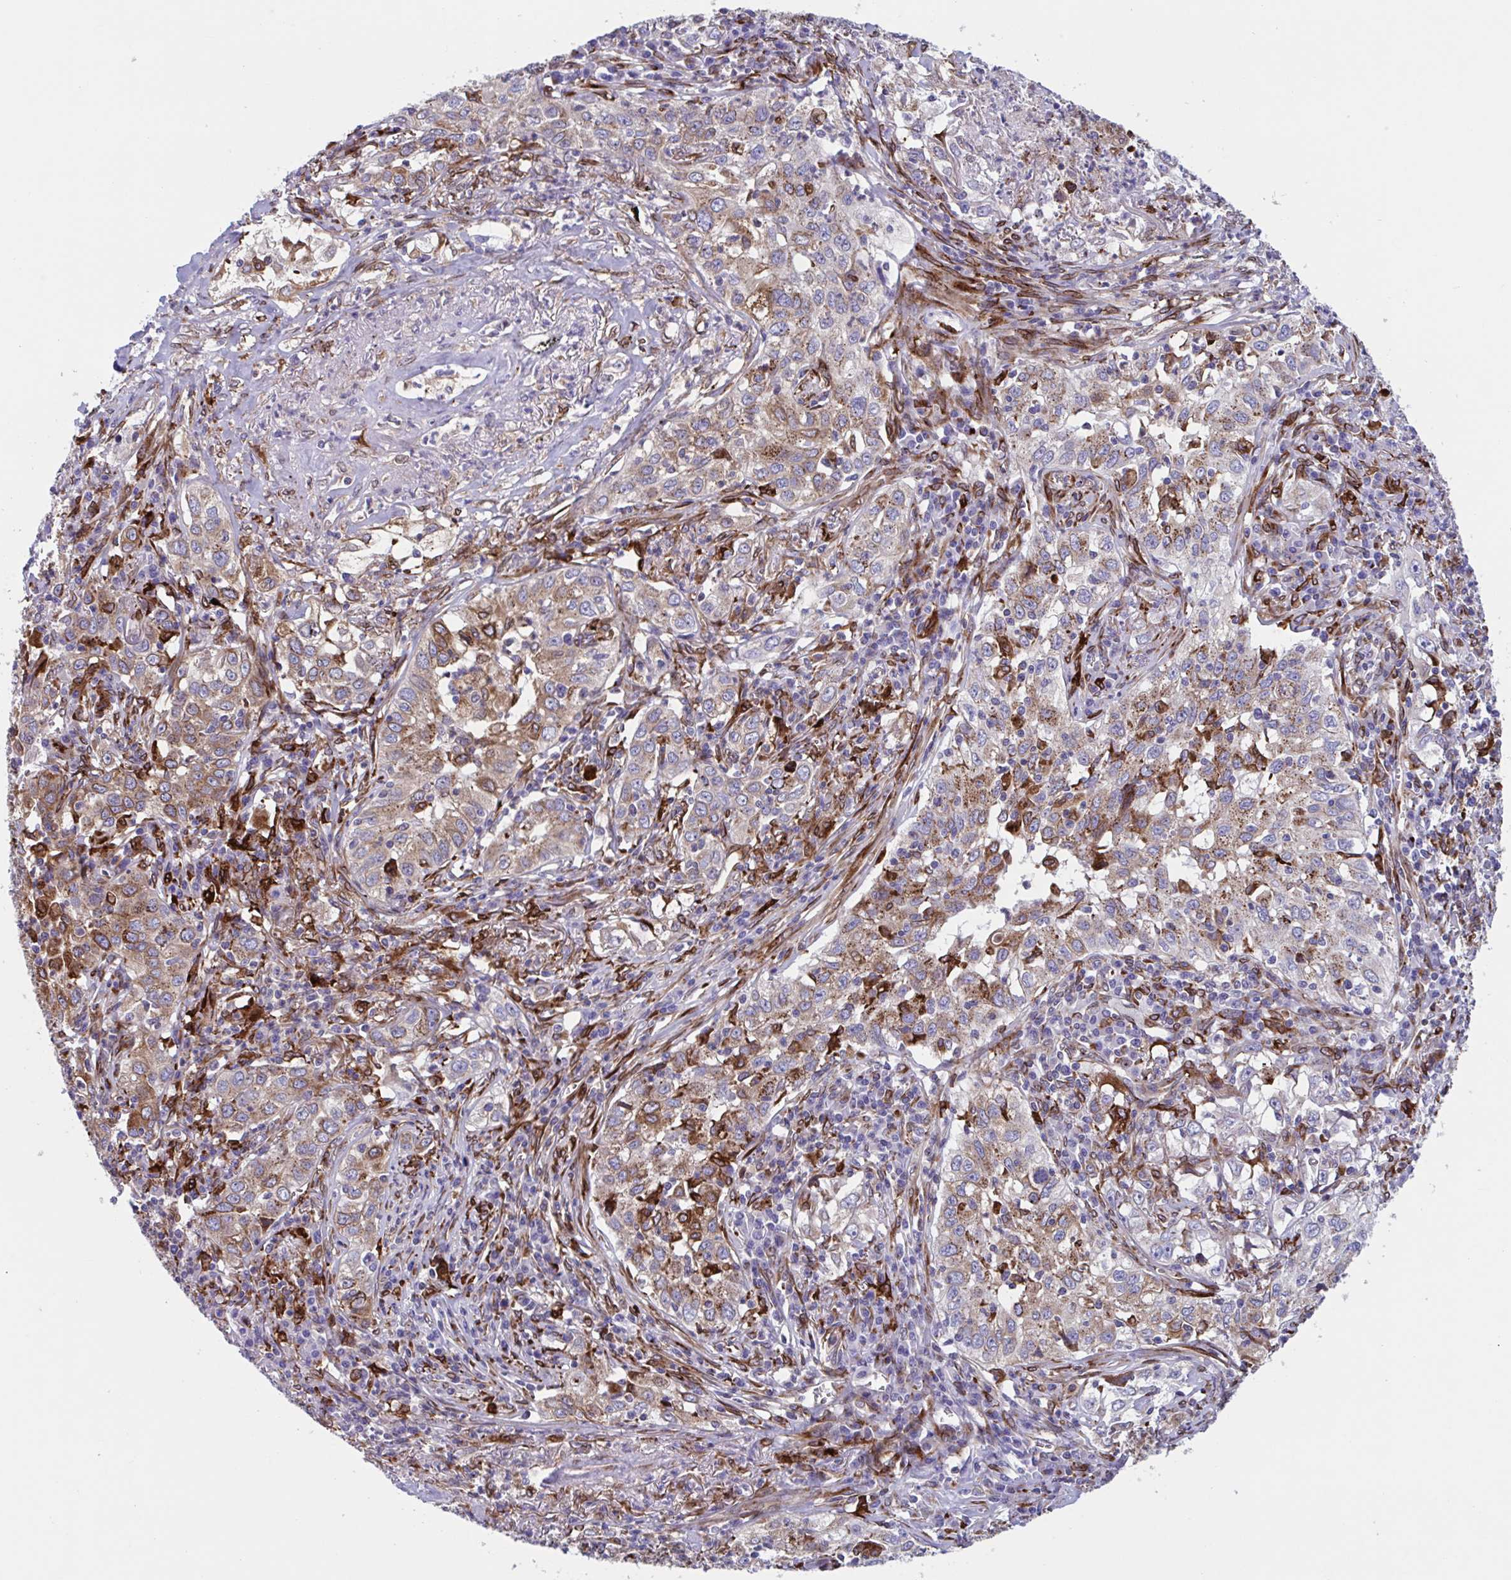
{"staining": {"intensity": "weak", "quantity": "25%-75%", "location": "cytoplasmic/membranous"}, "tissue": "lung cancer", "cell_type": "Tumor cells", "image_type": "cancer", "snomed": [{"axis": "morphology", "description": "Squamous cell carcinoma, NOS"}, {"axis": "topography", "description": "Lung"}], "caption": "The immunohistochemical stain highlights weak cytoplasmic/membranous expression in tumor cells of lung squamous cell carcinoma tissue. The protein of interest is shown in brown color, while the nuclei are stained blue.", "gene": "RFK", "patient": {"sex": "male", "age": 71}}